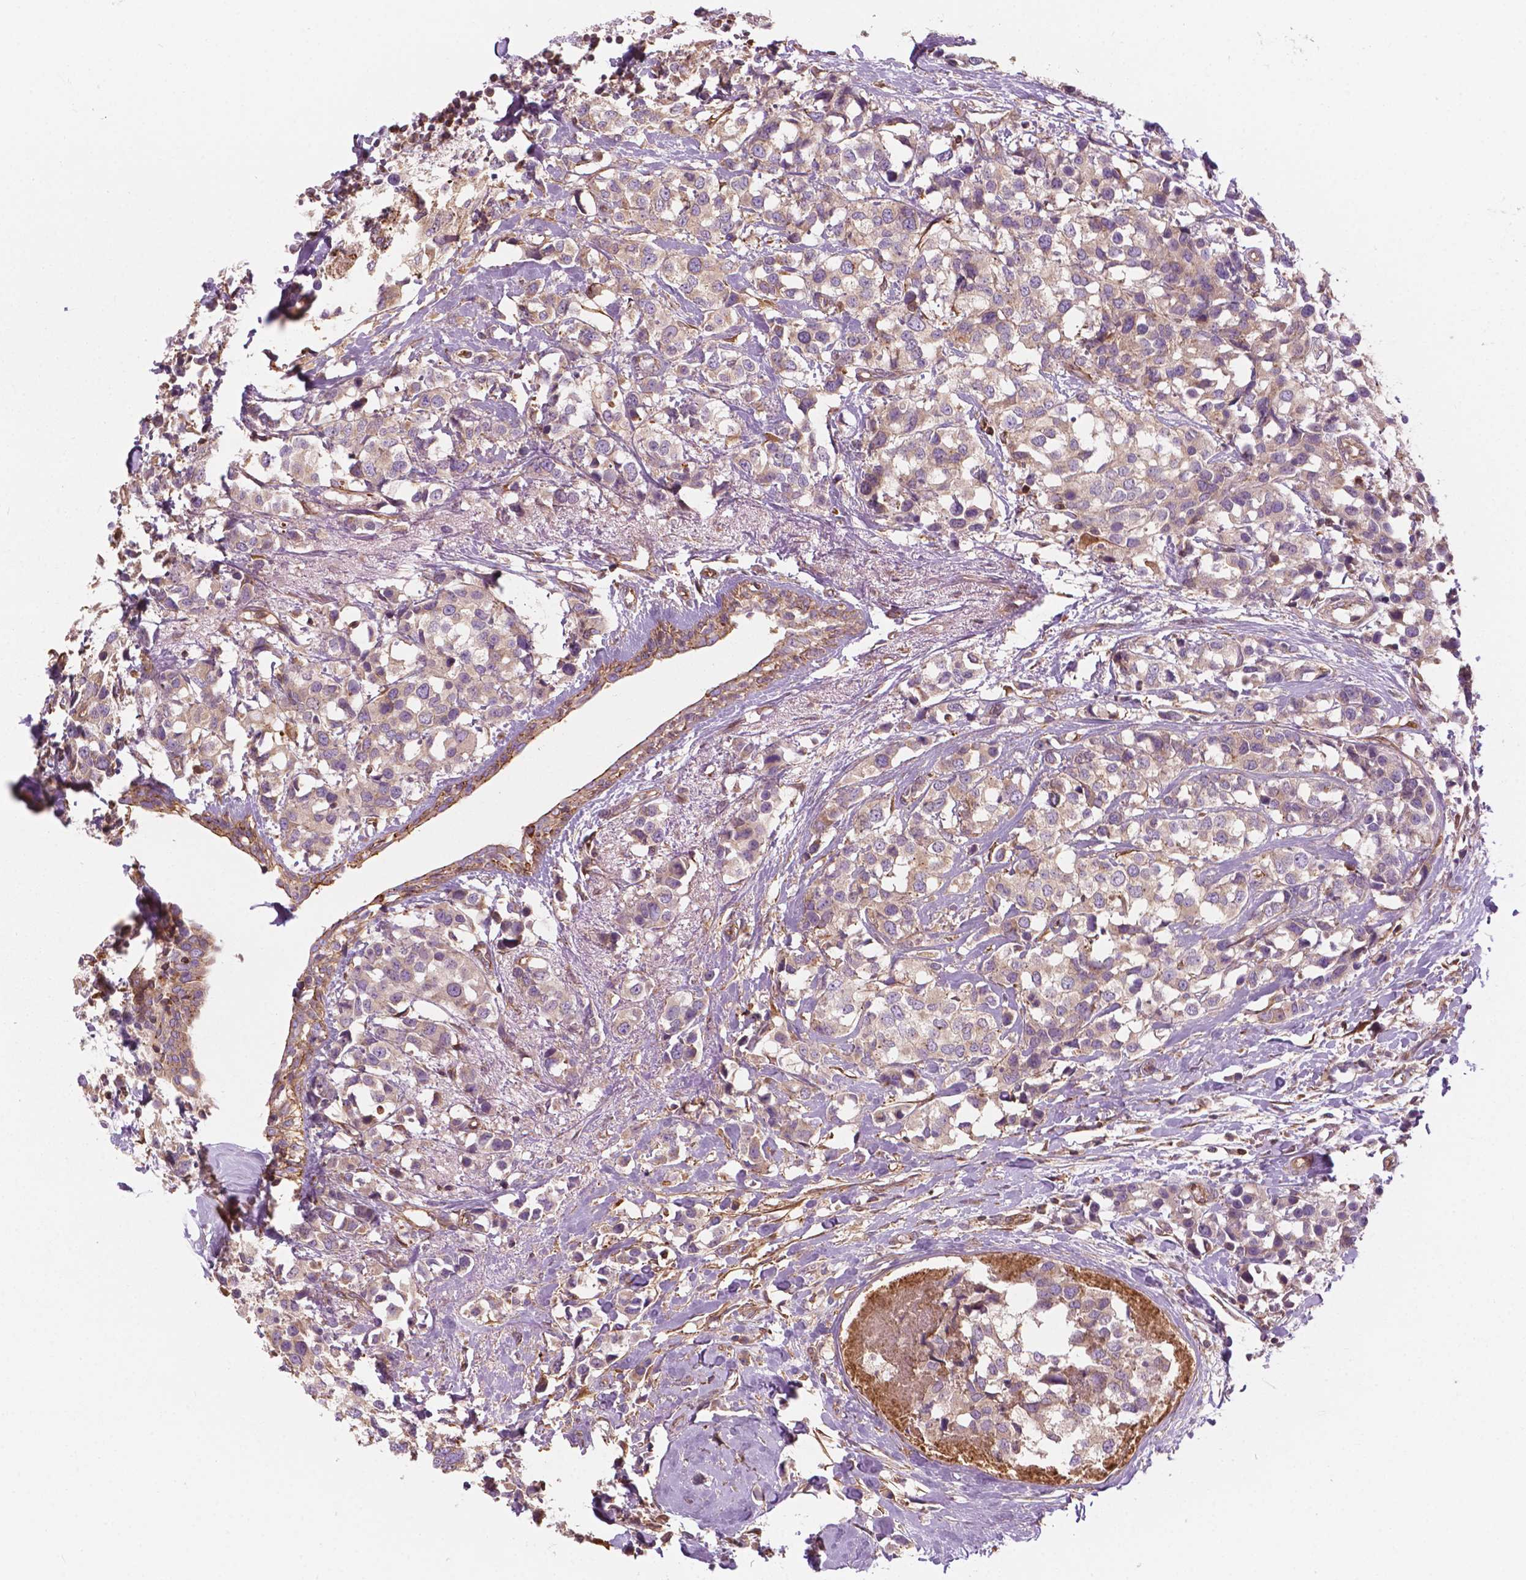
{"staining": {"intensity": "negative", "quantity": "none", "location": "none"}, "tissue": "breast cancer", "cell_type": "Tumor cells", "image_type": "cancer", "snomed": [{"axis": "morphology", "description": "Lobular carcinoma"}, {"axis": "topography", "description": "Breast"}], "caption": "Immunohistochemistry of human breast cancer reveals no positivity in tumor cells.", "gene": "SURF4", "patient": {"sex": "female", "age": 59}}